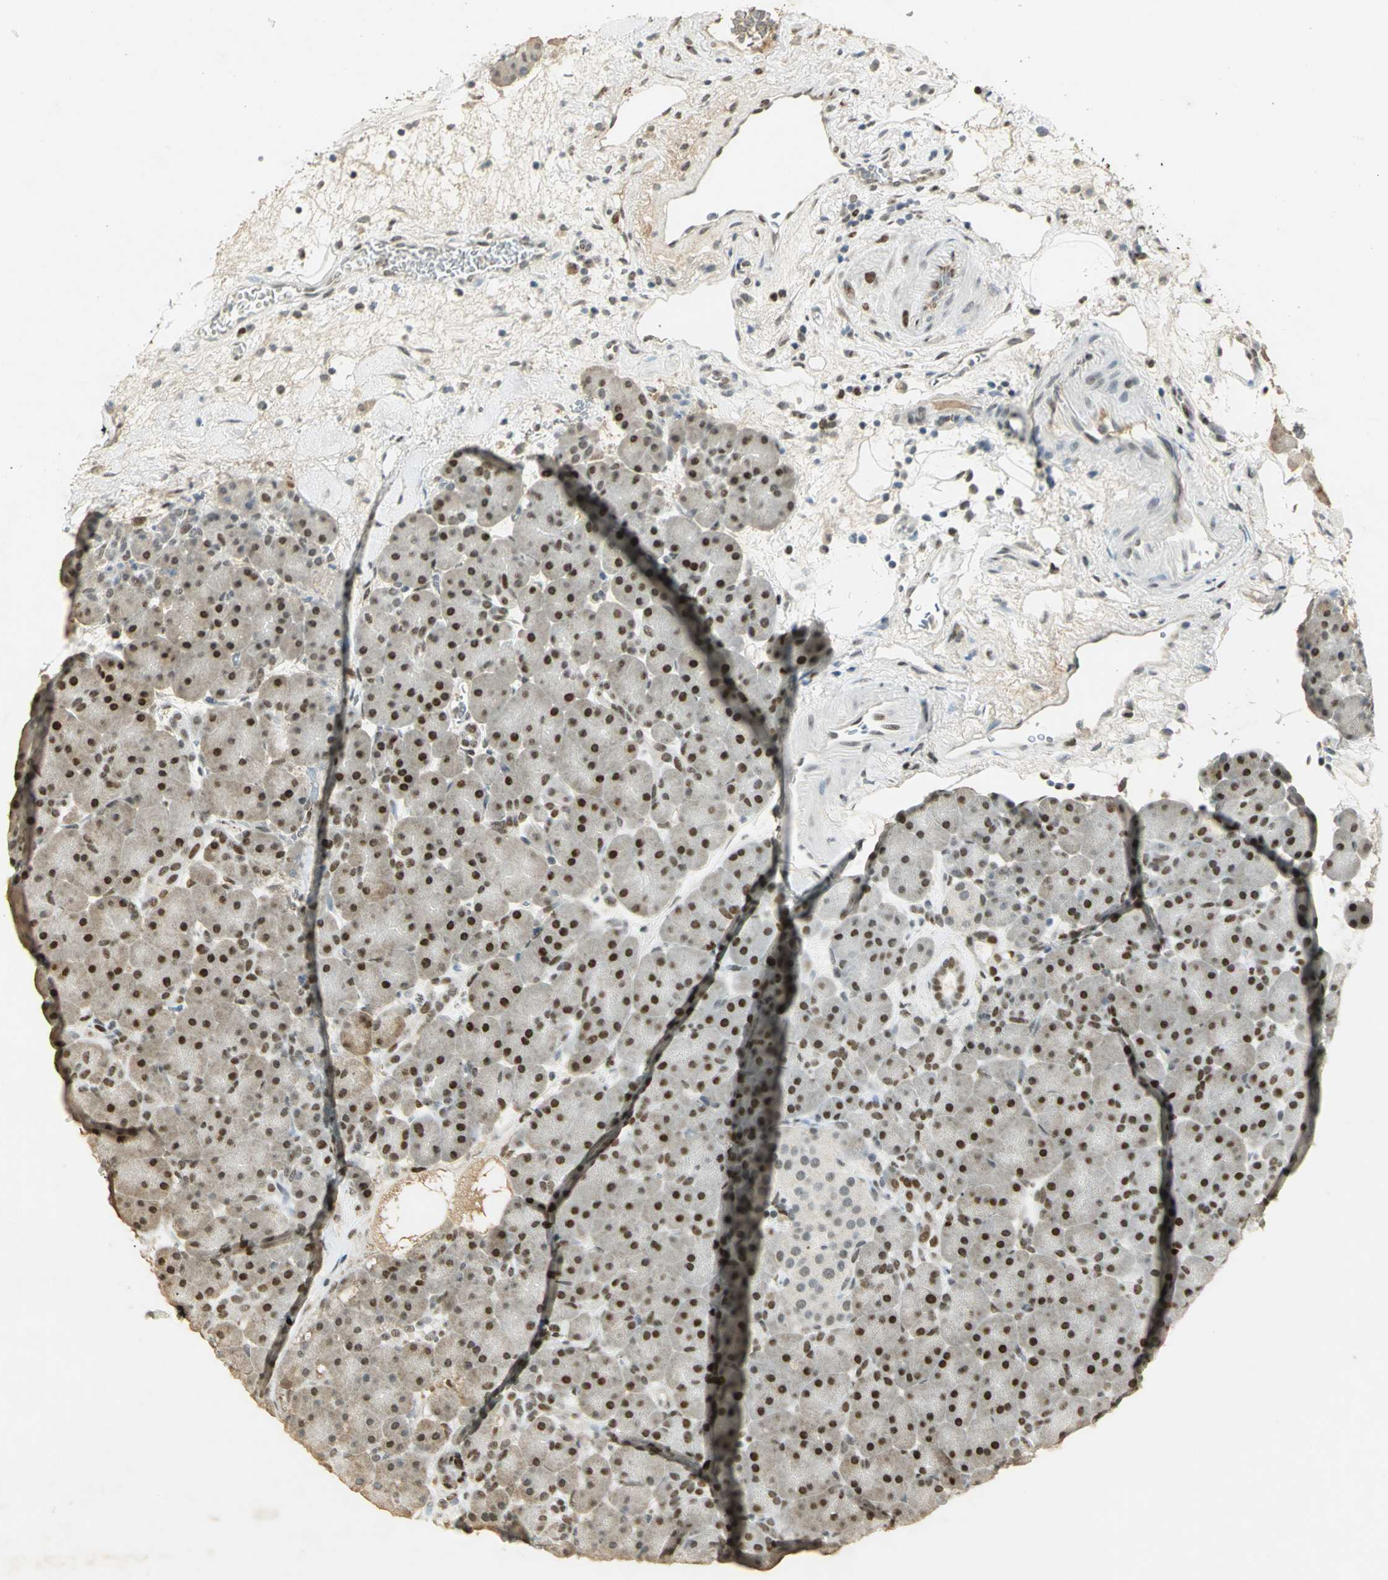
{"staining": {"intensity": "strong", "quantity": ">75%", "location": "nuclear"}, "tissue": "pancreas", "cell_type": "Exocrine glandular cells", "image_type": "normal", "snomed": [{"axis": "morphology", "description": "Normal tissue, NOS"}, {"axis": "topography", "description": "Pancreas"}], "caption": "Benign pancreas shows strong nuclear positivity in about >75% of exocrine glandular cells.", "gene": "AK6", "patient": {"sex": "male", "age": 66}}